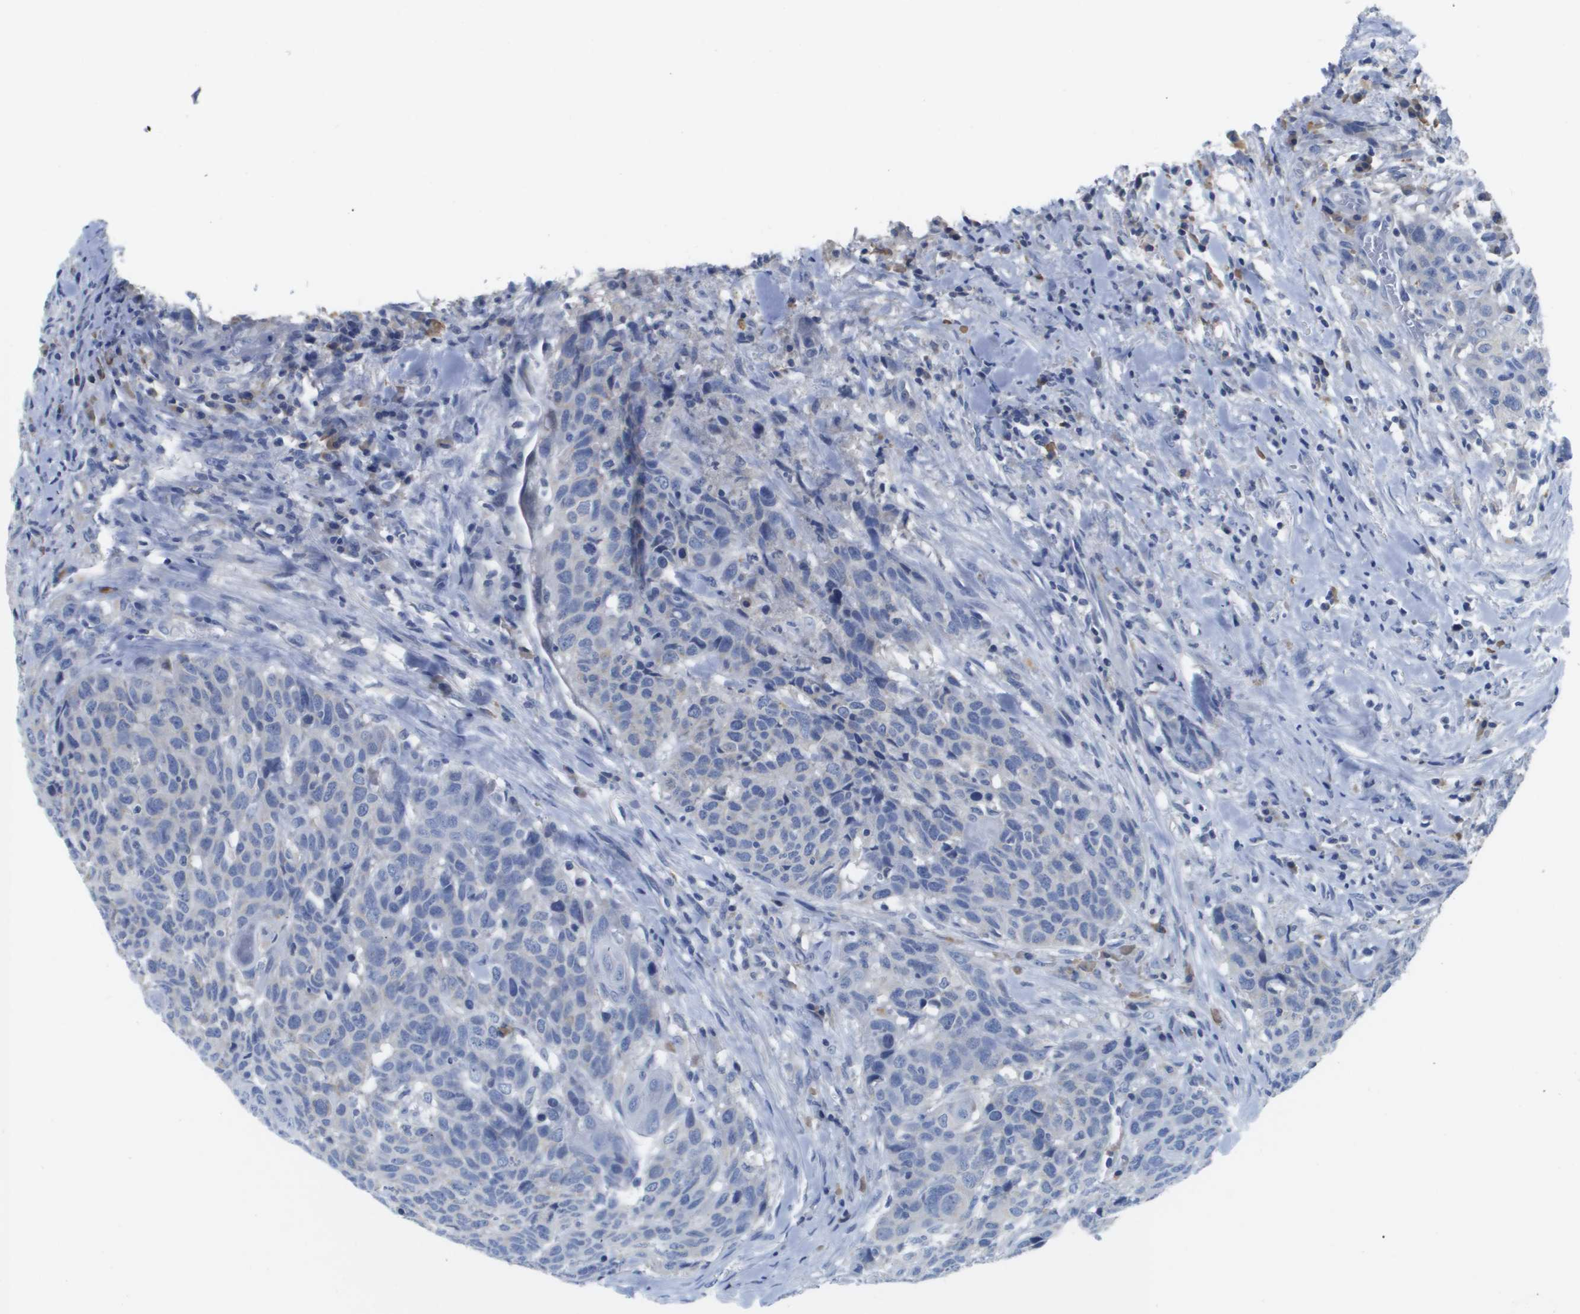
{"staining": {"intensity": "negative", "quantity": "none", "location": "none"}, "tissue": "head and neck cancer", "cell_type": "Tumor cells", "image_type": "cancer", "snomed": [{"axis": "morphology", "description": "Squamous cell carcinoma, NOS"}, {"axis": "topography", "description": "Head-Neck"}], "caption": "A micrograph of human head and neck squamous cell carcinoma is negative for staining in tumor cells. (DAB IHC, high magnification).", "gene": "MS4A1", "patient": {"sex": "male", "age": 66}}